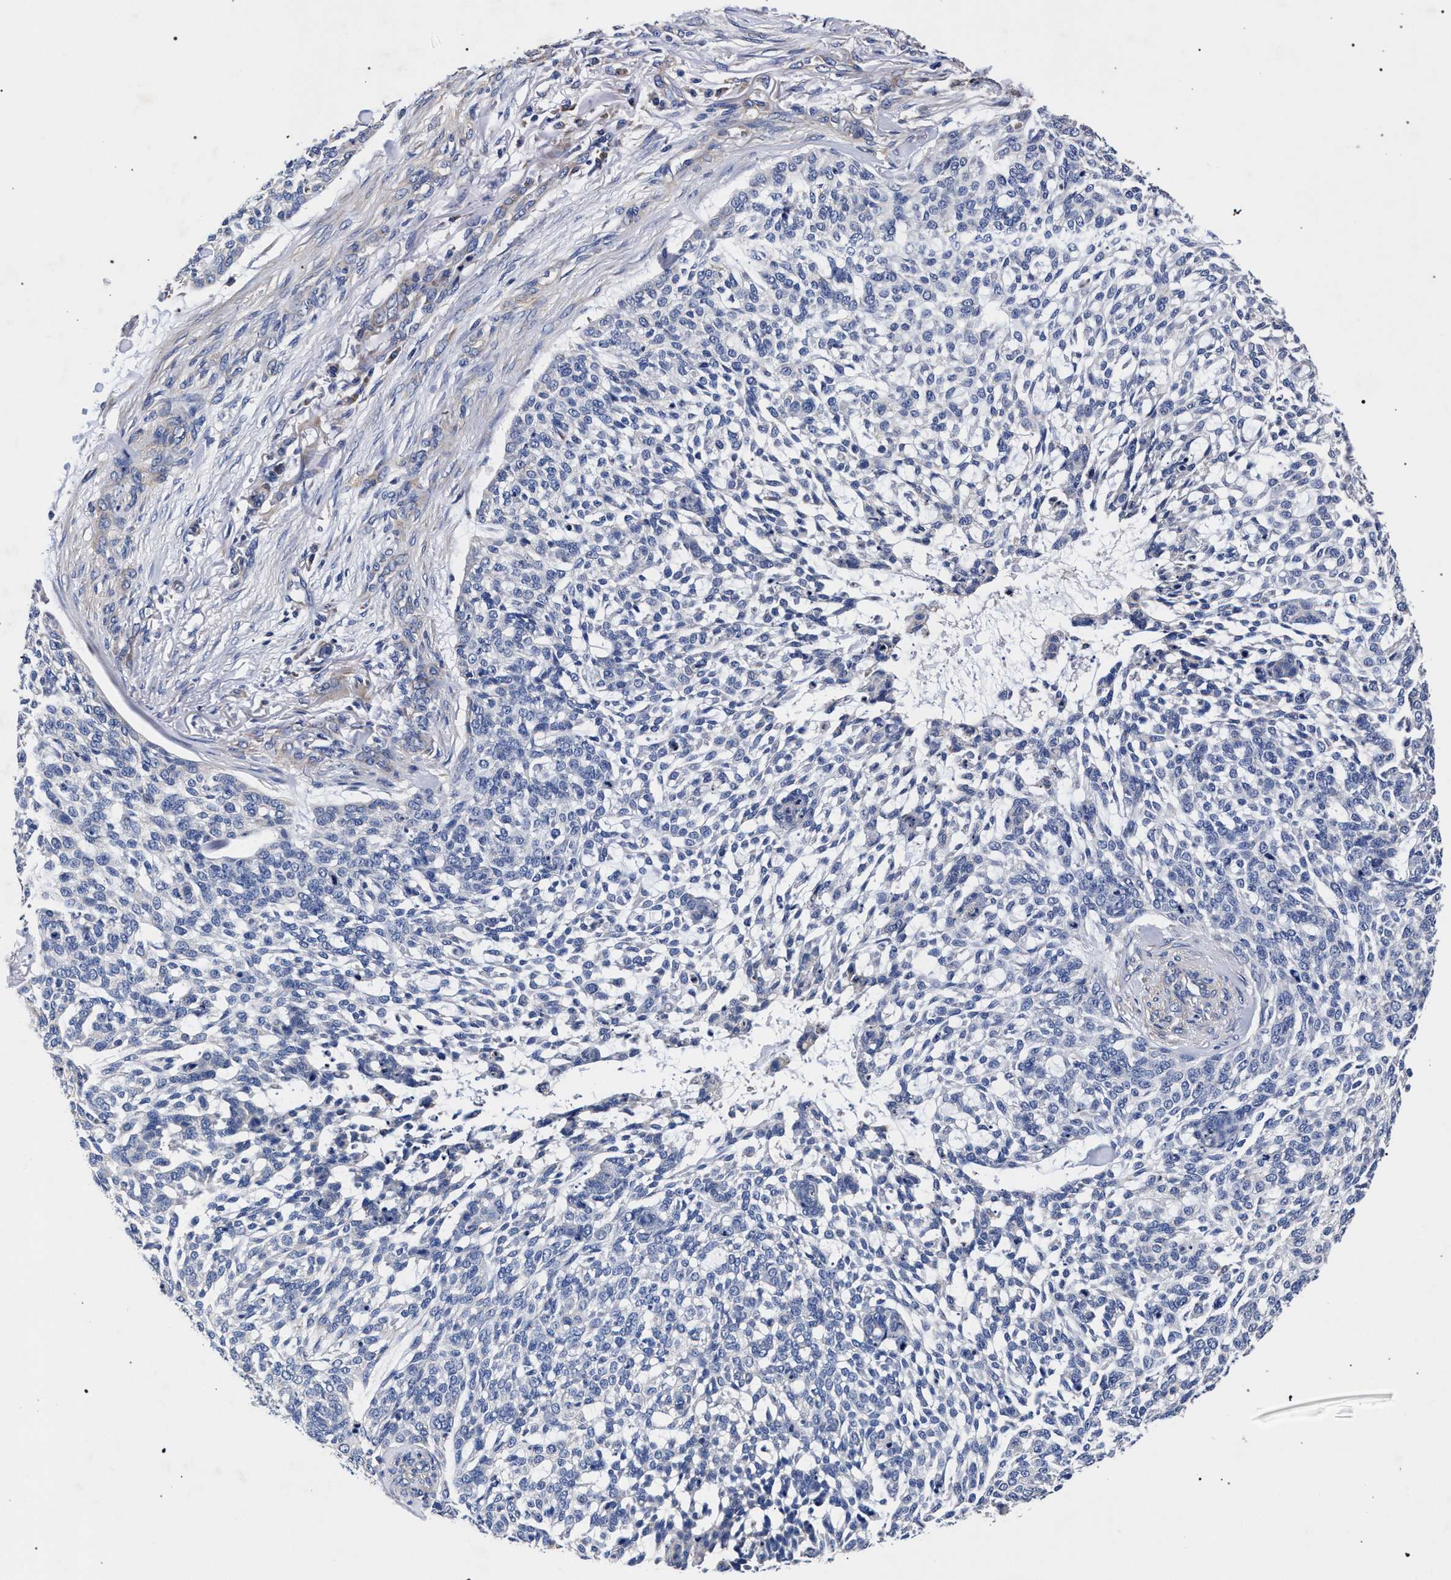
{"staining": {"intensity": "negative", "quantity": "none", "location": "none"}, "tissue": "skin cancer", "cell_type": "Tumor cells", "image_type": "cancer", "snomed": [{"axis": "morphology", "description": "Basal cell carcinoma"}, {"axis": "topography", "description": "Skin"}], "caption": "An immunohistochemistry histopathology image of skin cancer (basal cell carcinoma) is shown. There is no staining in tumor cells of skin cancer (basal cell carcinoma).", "gene": "CFAP95", "patient": {"sex": "female", "age": 64}}